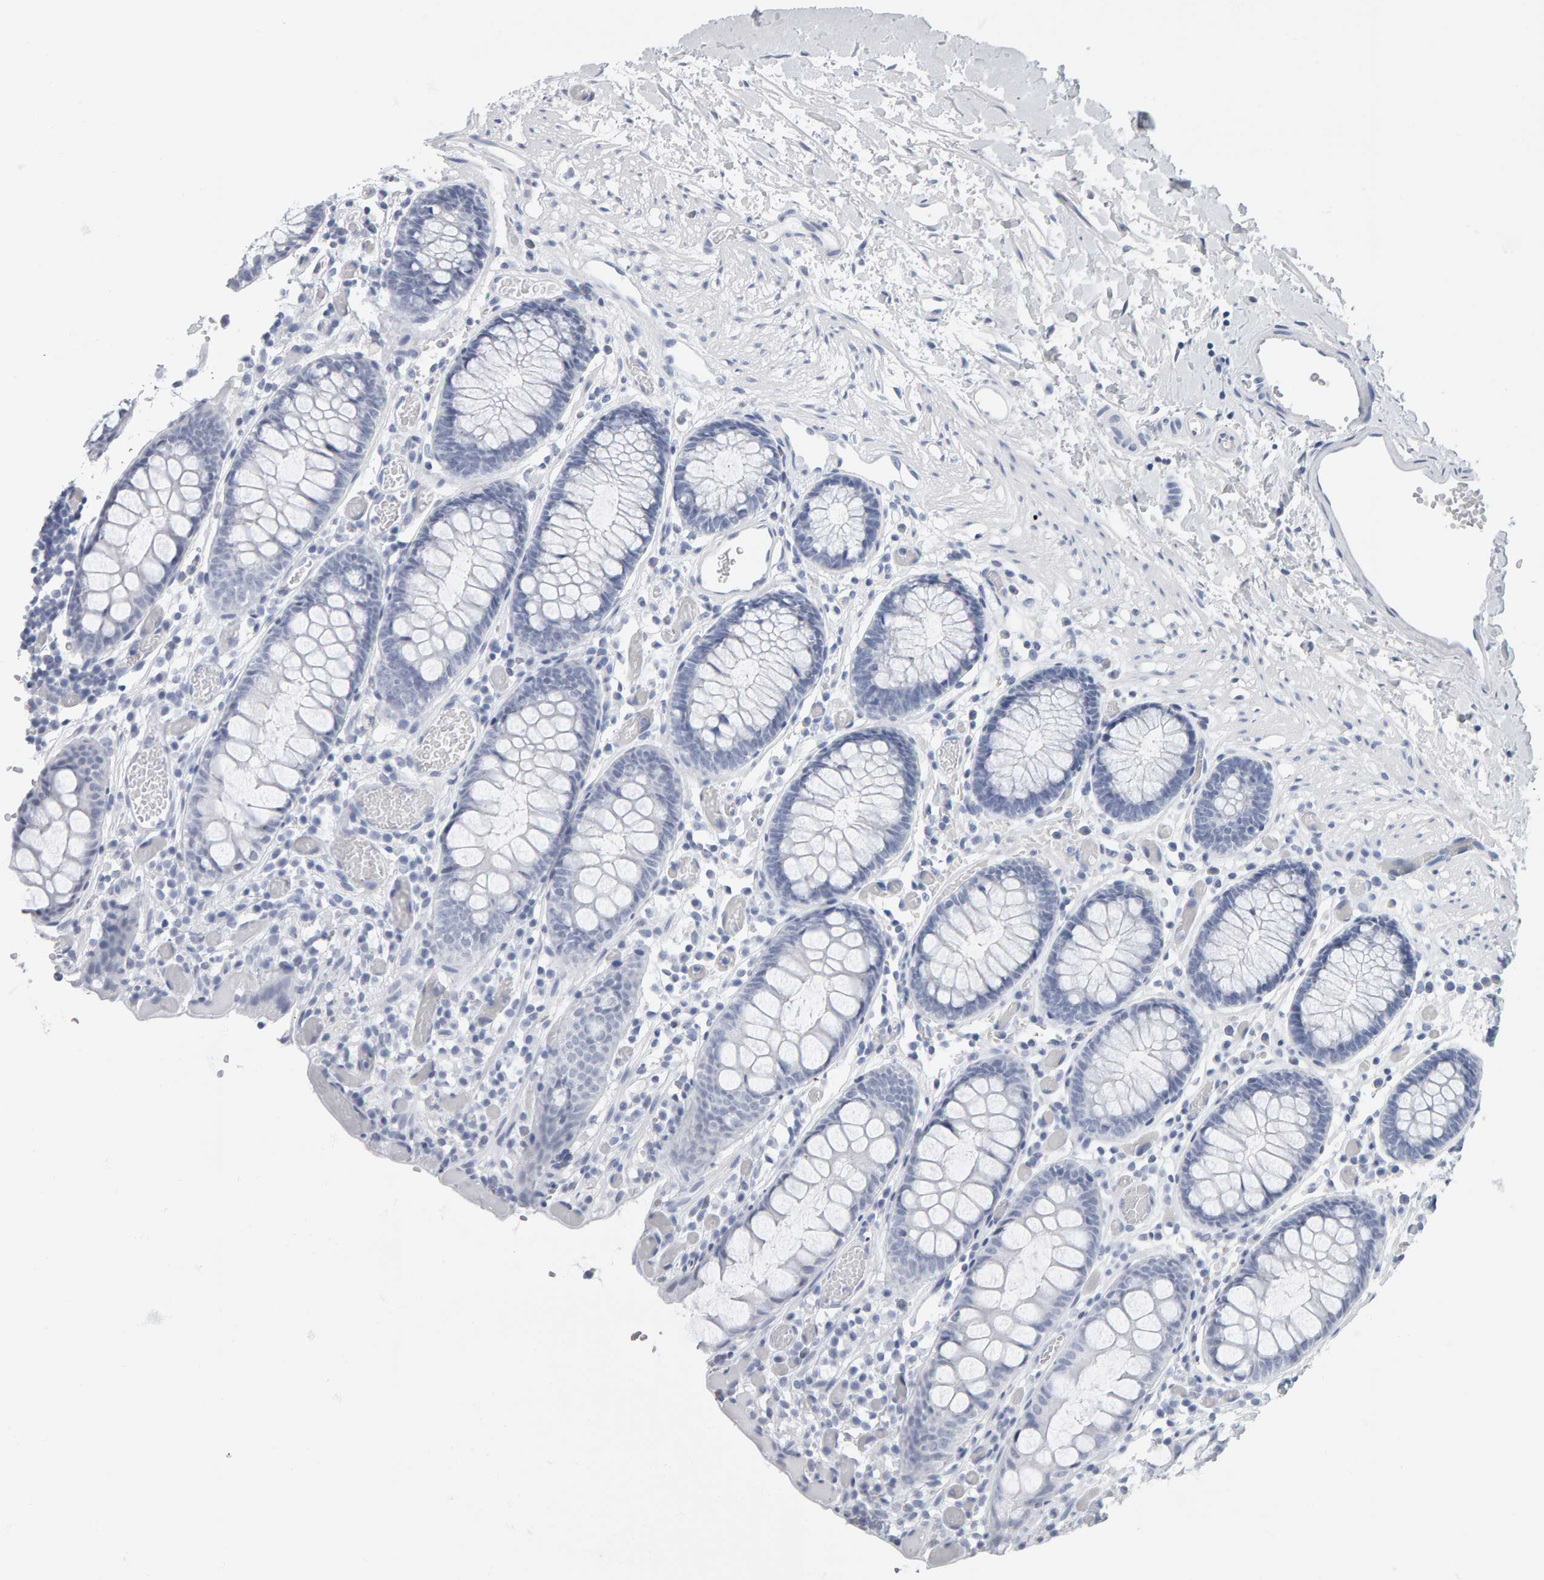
{"staining": {"intensity": "negative", "quantity": "none", "location": "none"}, "tissue": "colon", "cell_type": "Endothelial cells", "image_type": "normal", "snomed": [{"axis": "morphology", "description": "Normal tissue, NOS"}, {"axis": "topography", "description": "Colon"}], "caption": "The immunohistochemistry micrograph has no significant expression in endothelial cells of colon. The staining is performed using DAB brown chromogen with nuclei counter-stained in using hematoxylin.", "gene": "SPACA3", "patient": {"sex": "male", "age": 14}}